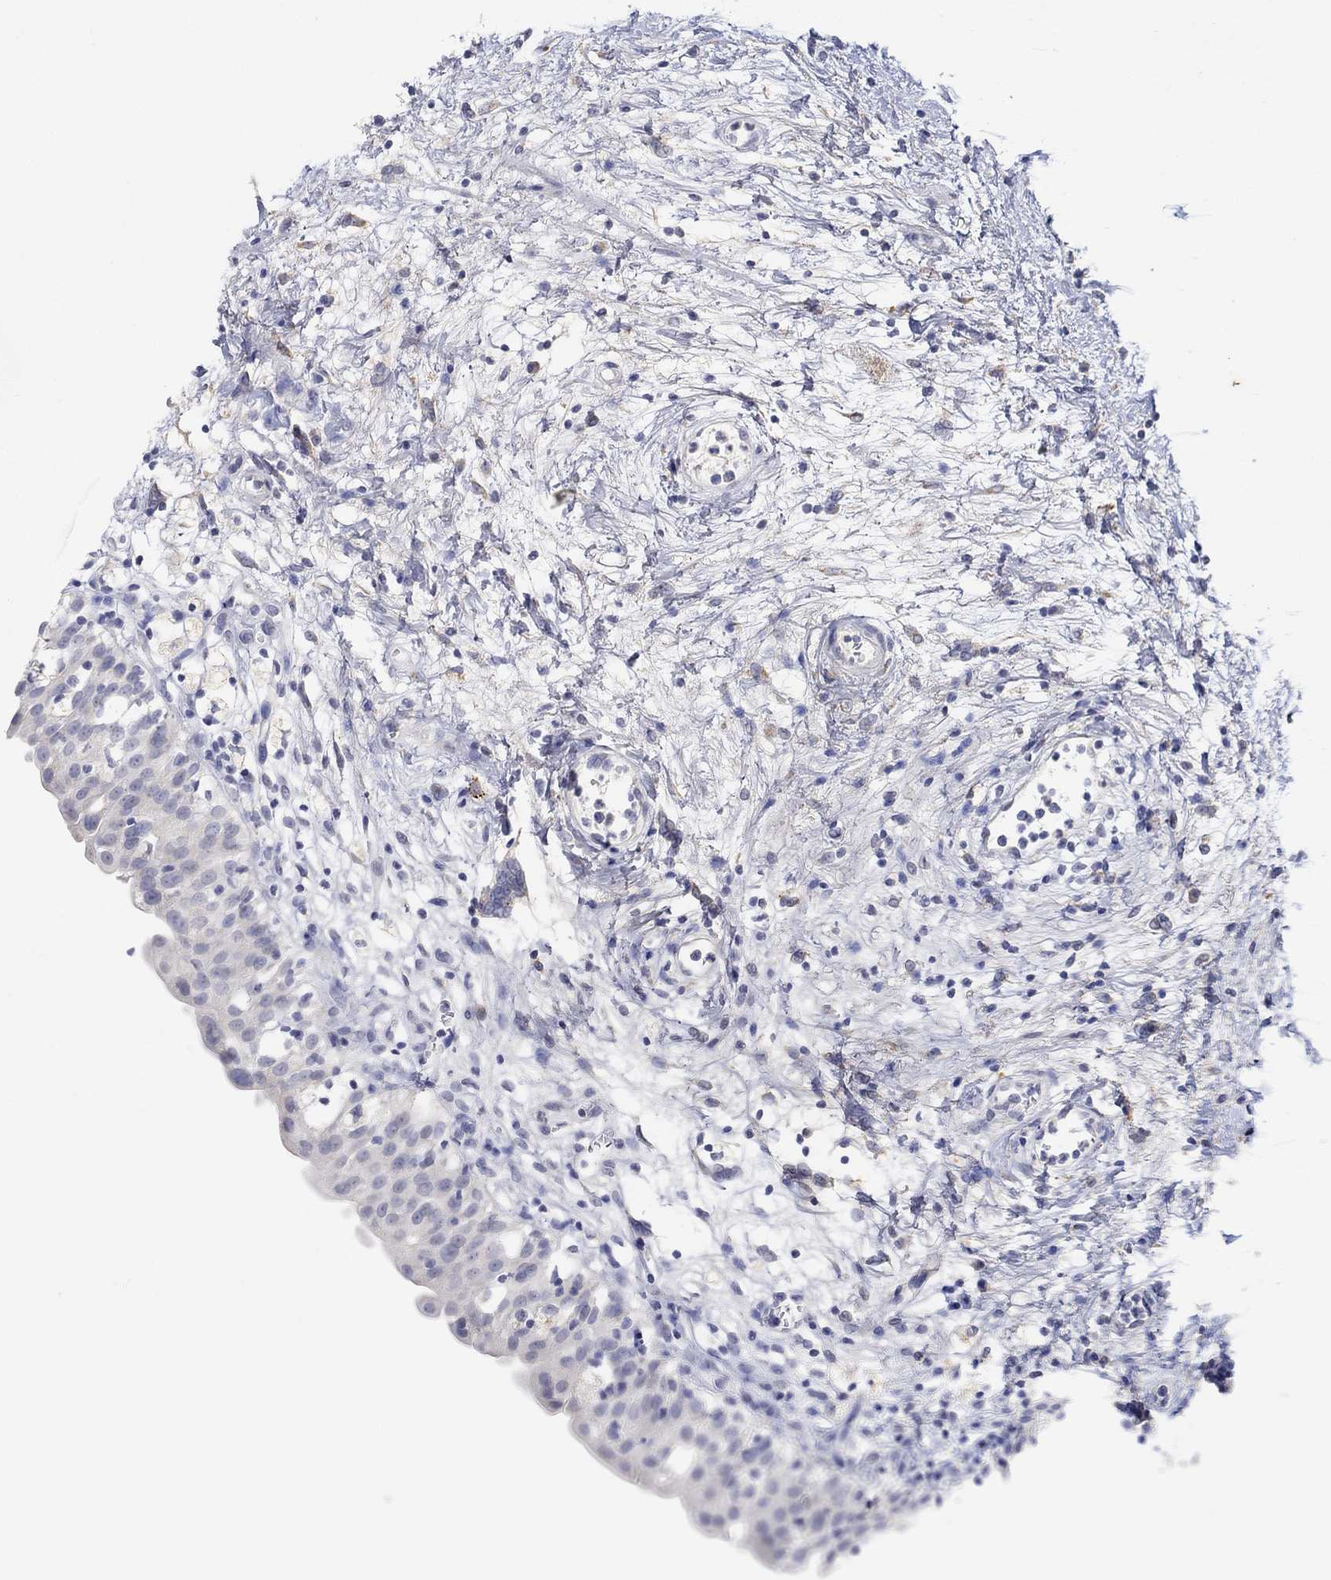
{"staining": {"intensity": "negative", "quantity": "none", "location": "none"}, "tissue": "urinary bladder", "cell_type": "Urothelial cells", "image_type": "normal", "snomed": [{"axis": "morphology", "description": "Normal tissue, NOS"}, {"axis": "topography", "description": "Urinary bladder"}], "caption": "This is an IHC micrograph of unremarkable urinary bladder. There is no expression in urothelial cells.", "gene": "FNDC5", "patient": {"sex": "male", "age": 76}}